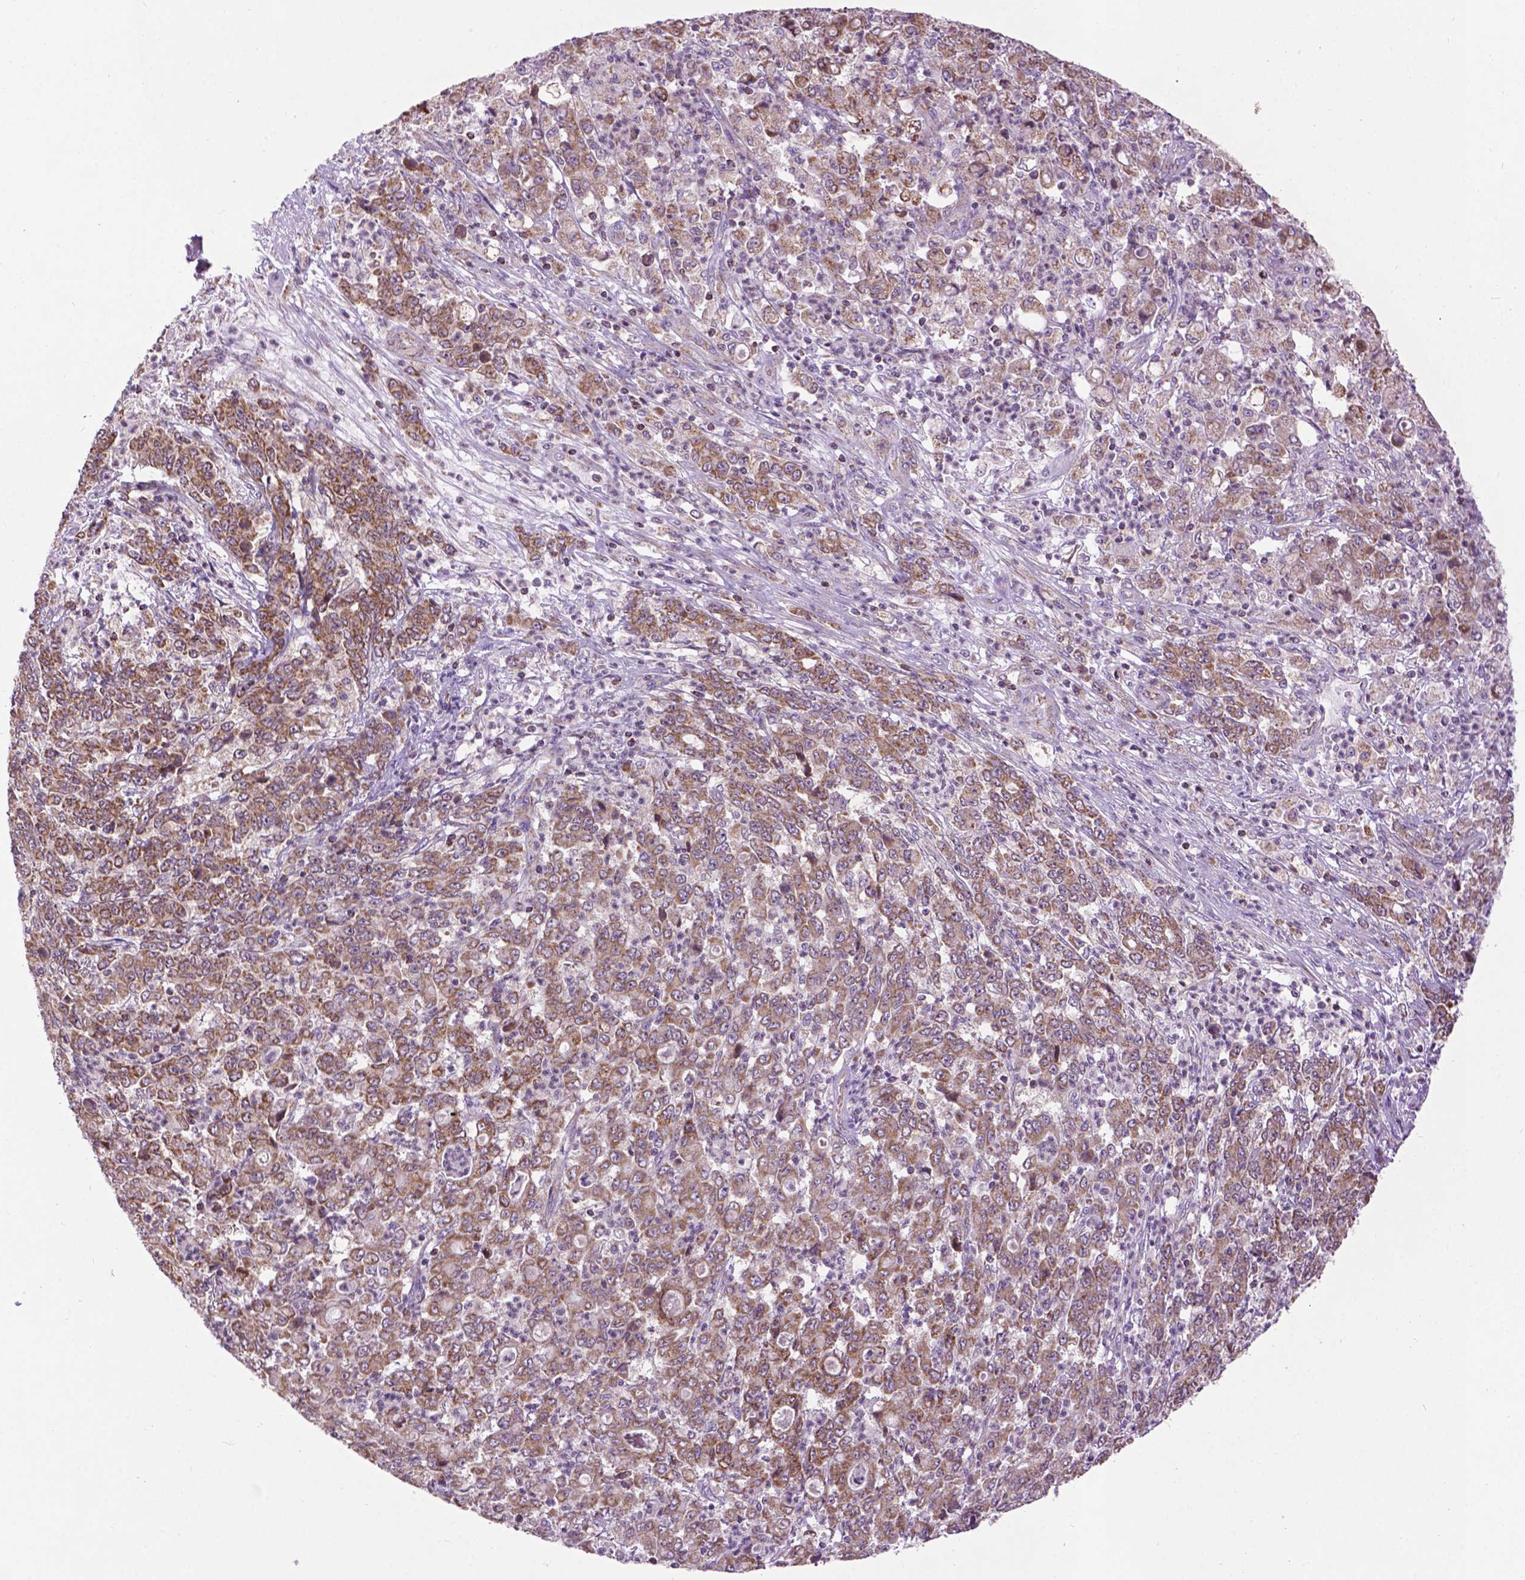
{"staining": {"intensity": "strong", "quantity": ">75%", "location": "cytoplasmic/membranous"}, "tissue": "stomach cancer", "cell_type": "Tumor cells", "image_type": "cancer", "snomed": [{"axis": "morphology", "description": "Adenocarcinoma, NOS"}, {"axis": "topography", "description": "Stomach, lower"}], "caption": "Immunohistochemical staining of human adenocarcinoma (stomach) demonstrates strong cytoplasmic/membranous protein staining in about >75% of tumor cells.", "gene": "PYCR3", "patient": {"sex": "female", "age": 71}}